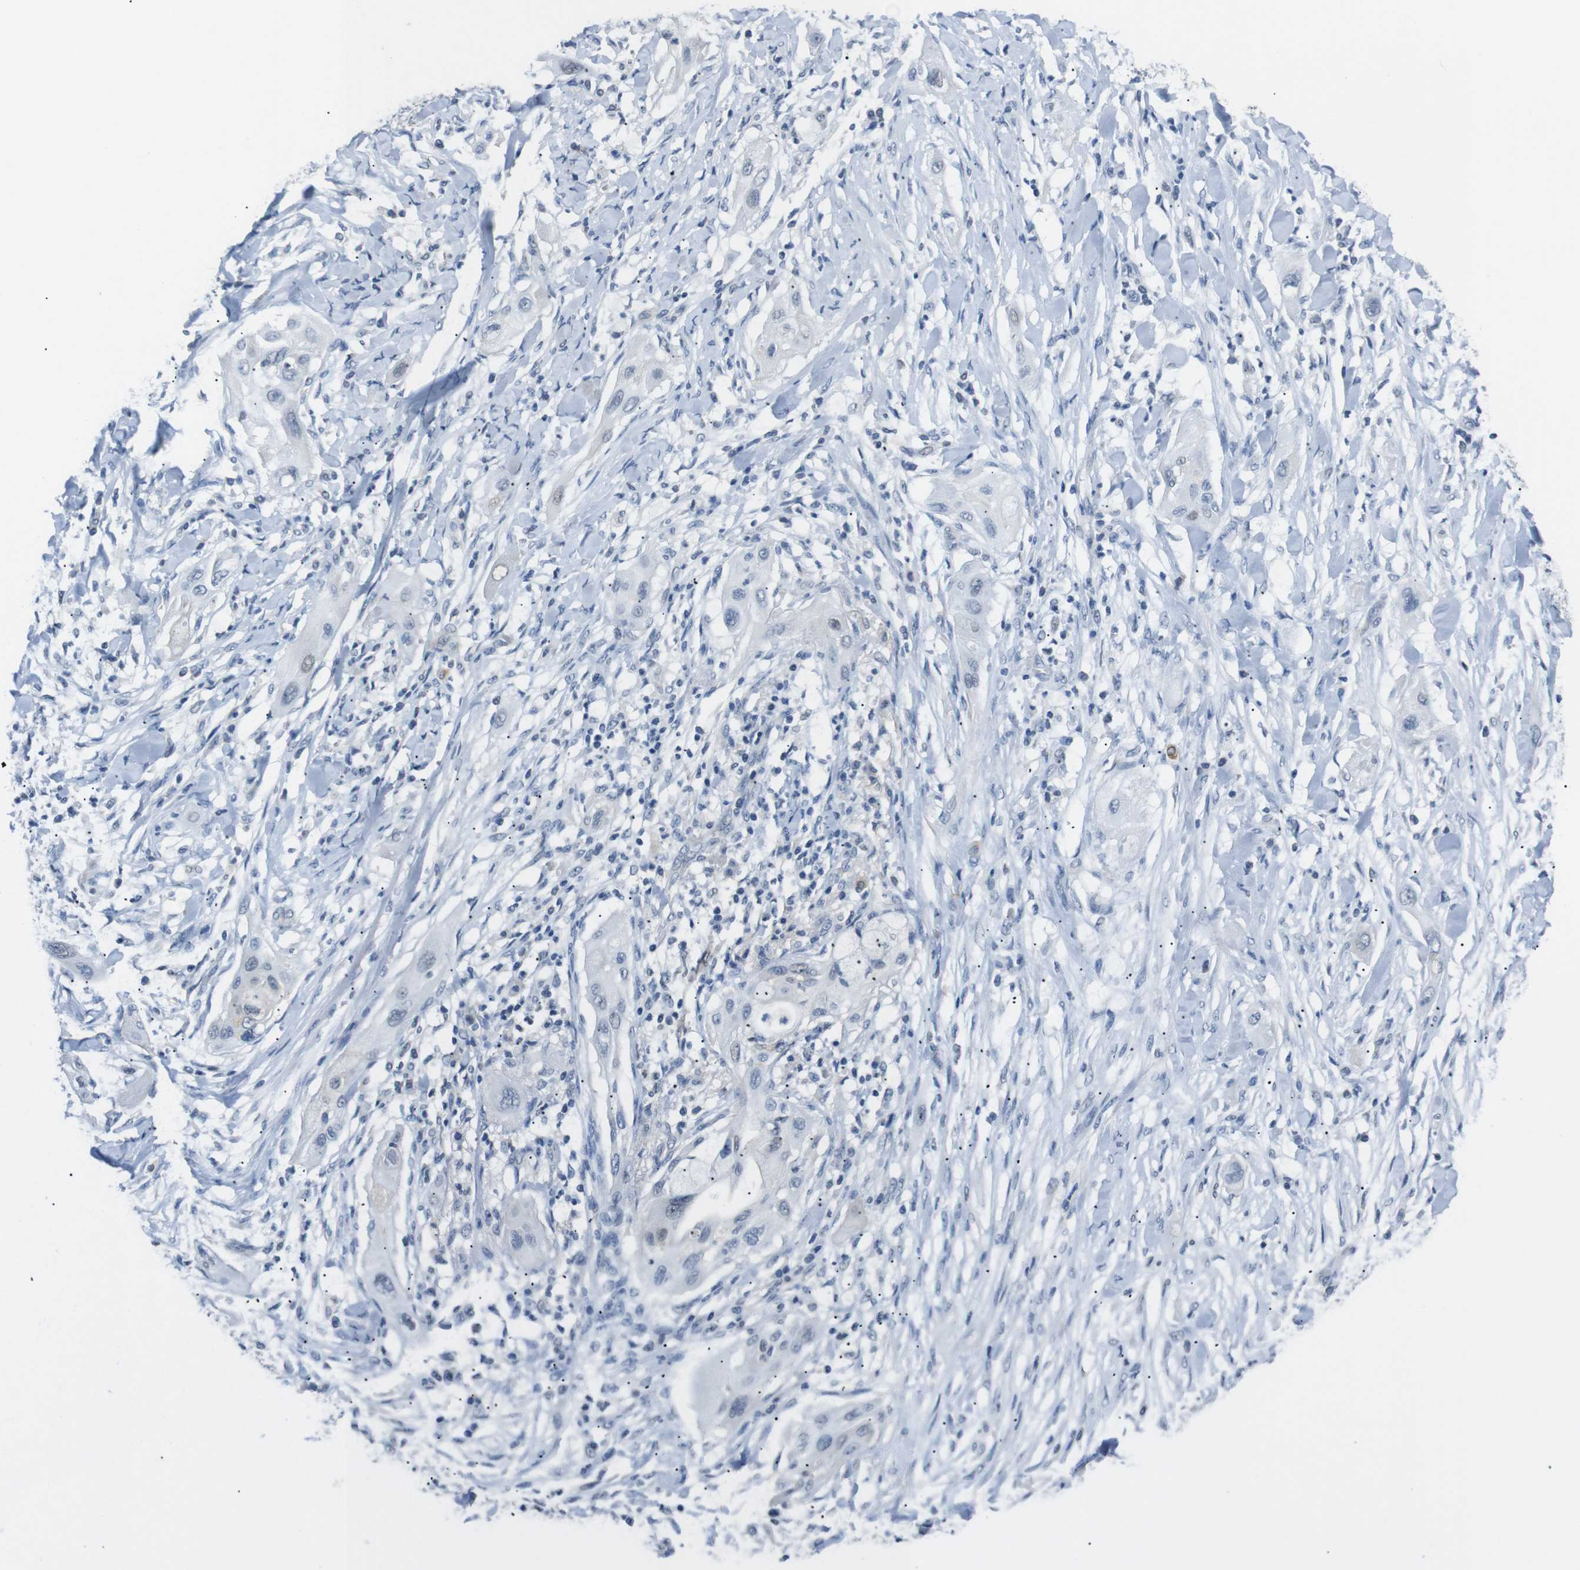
{"staining": {"intensity": "negative", "quantity": "none", "location": "none"}, "tissue": "lung cancer", "cell_type": "Tumor cells", "image_type": "cancer", "snomed": [{"axis": "morphology", "description": "Squamous cell carcinoma, NOS"}, {"axis": "topography", "description": "Lung"}], "caption": "High power microscopy micrograph of an immunohistochemistry (IHC) micrograph of lung cancer, revealing no significant staining in tumor cells.", "gene": "CHRM5", "patient": {"sex": "female", "age": 47}}